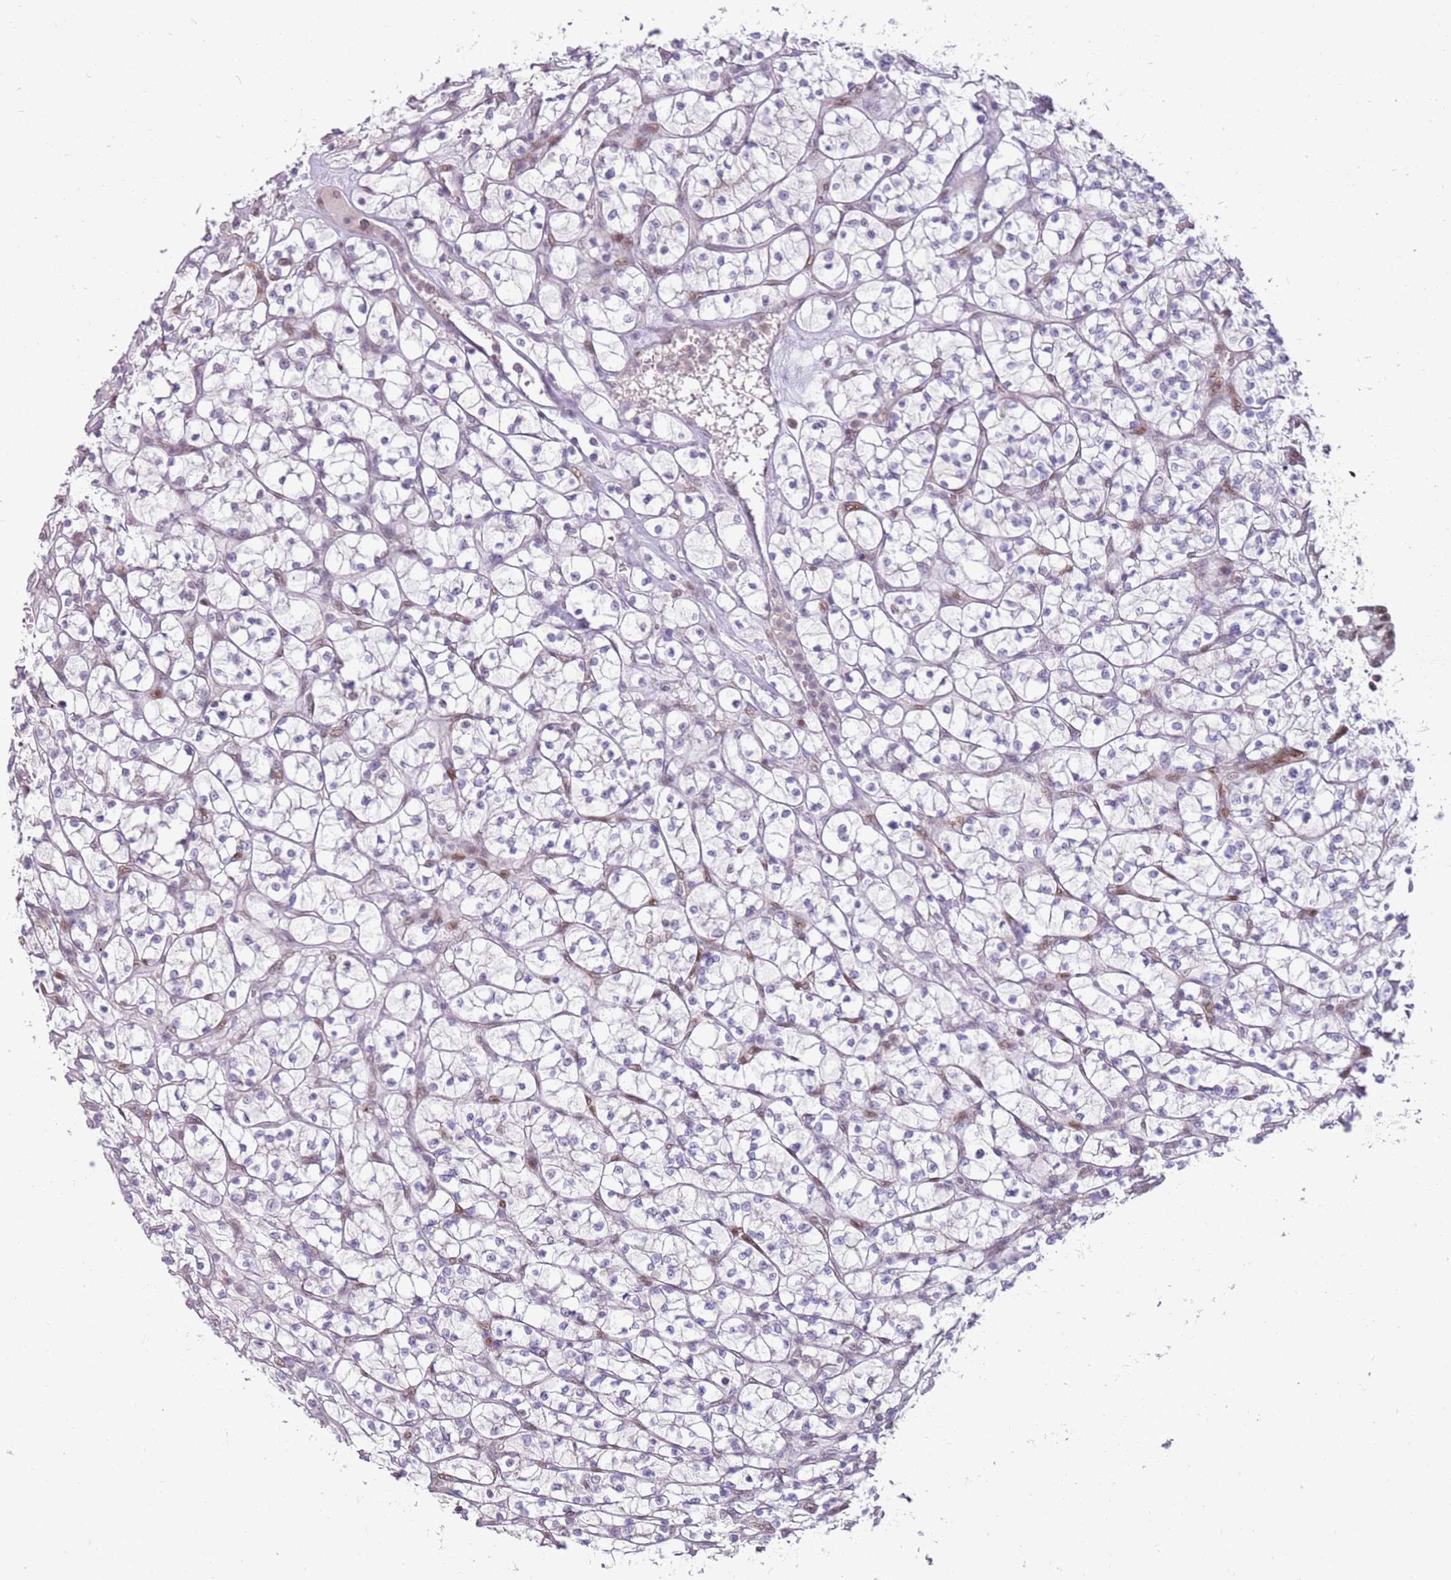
{"staining": {"intensity": "negative", "quantity": "none", "location": "none"}, "tissue": "renal cancer", "cell_type": "Tumor cells", "image_type": "cancer", "snomed": [{"axis": "morphology", "description": "Adenocarcinoma, NOS"}, {"axis": "topography", "description": "Kidney"}], "caption": "Human adenocarcinoma (renal) stained for a protein using immunohistochemistry (IHC) reveals no staining in tumor cells.", "gene": "PHC2", "patient": {"sex": "female", "age": 64}}